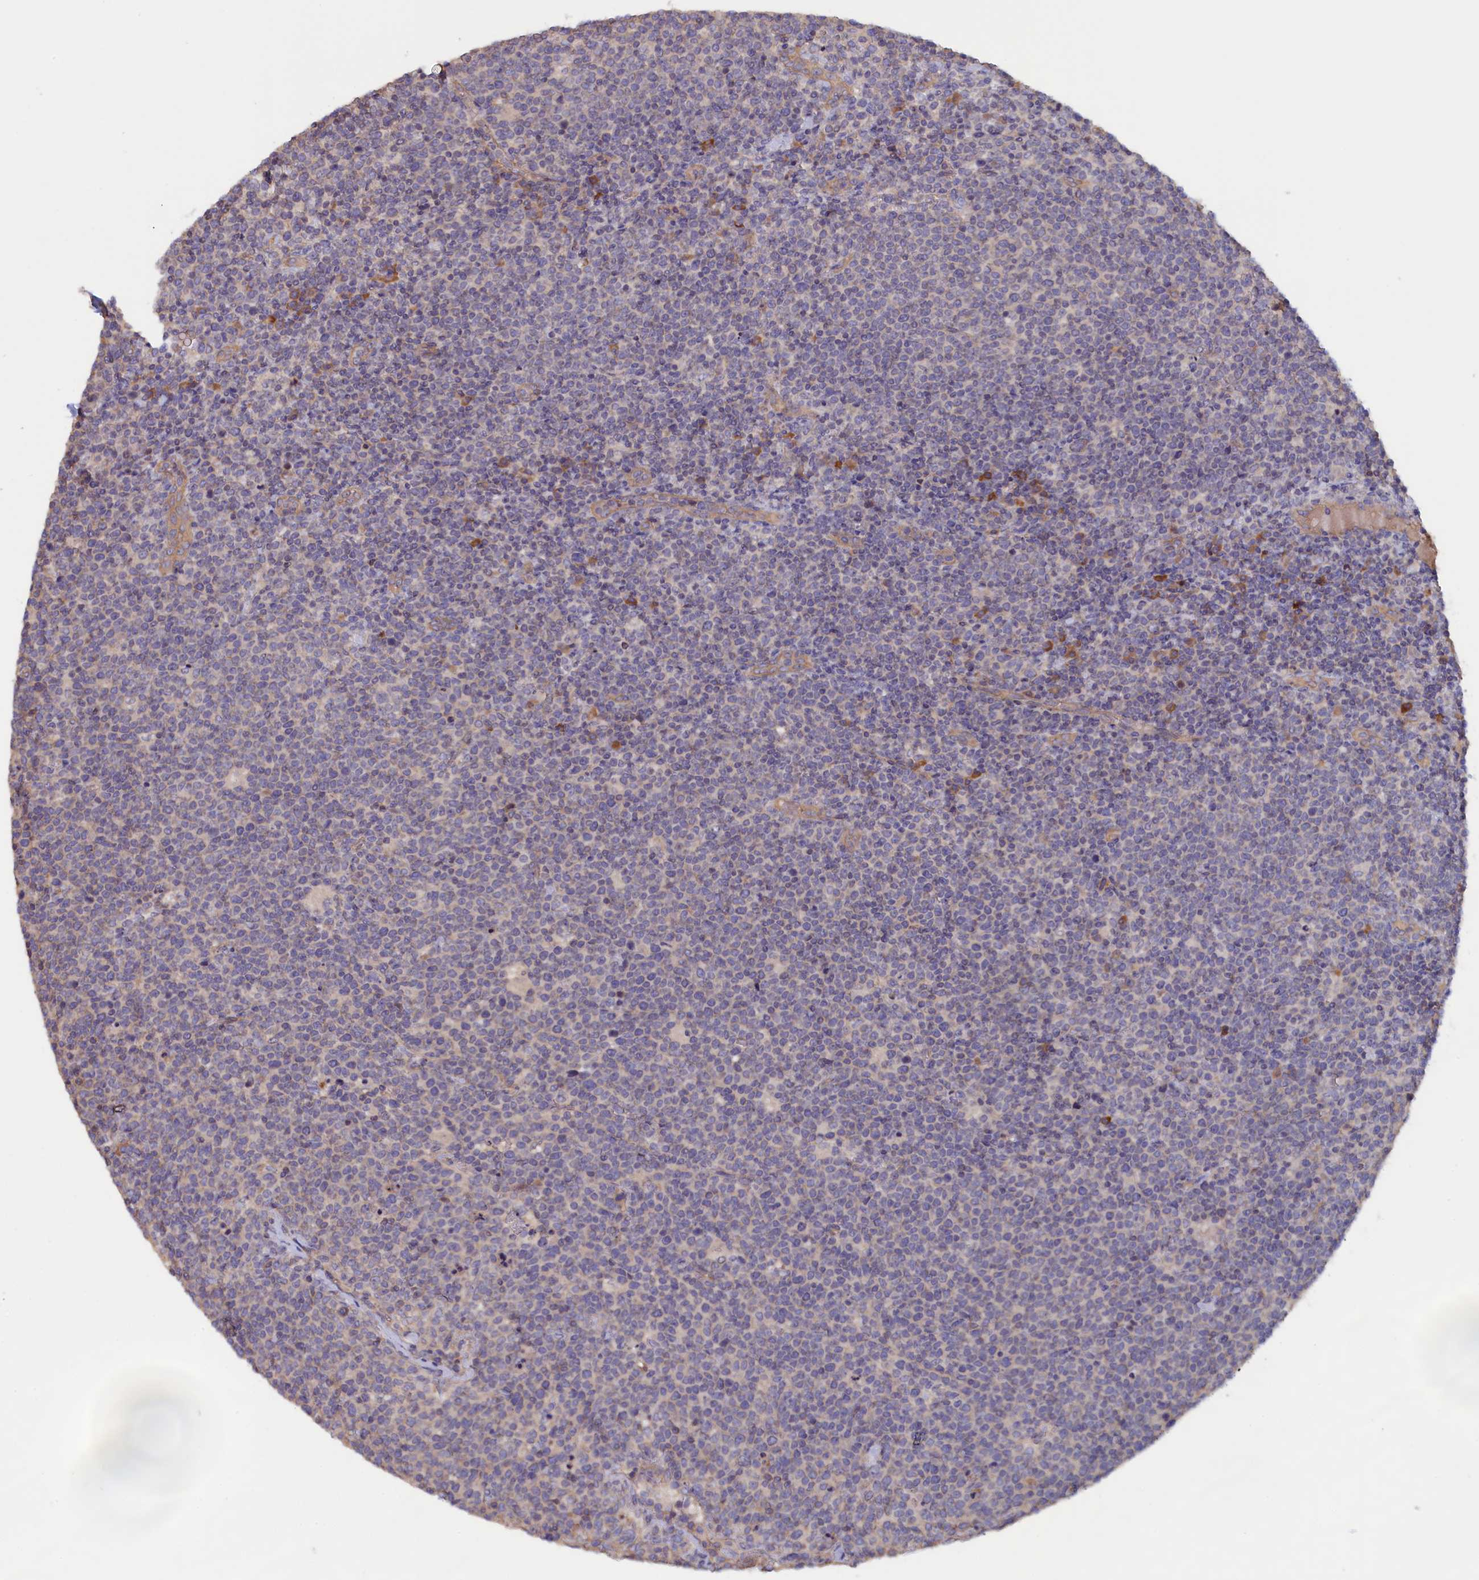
{"staining": {"intensity": "negative", "quantity": "none", "location": "none"}, "tissue": "lymphoma", "cell_type": "Tumor cells", "image_type": "cancer", "snomed": [{"axis": "morphology", "description": "Malignant lymphoma, non-Hodgkin's type, High grade"}, {"axis": "topography", "description": "Lymph node"}], "caption": "This is a histopathology image of immunohistochemistry (IHC) staining of malignant lymphoma, non-Hodgkin's type (high-grade), which shows no expression in tumor cells. The staining is performed using DAB (3,3'-diaminobenzidine) brown chromogen with nuclei counter-stained in using hematoxylin.", "gene": "ANKRD2", "patient": {"sex": "male", "age": 61}}